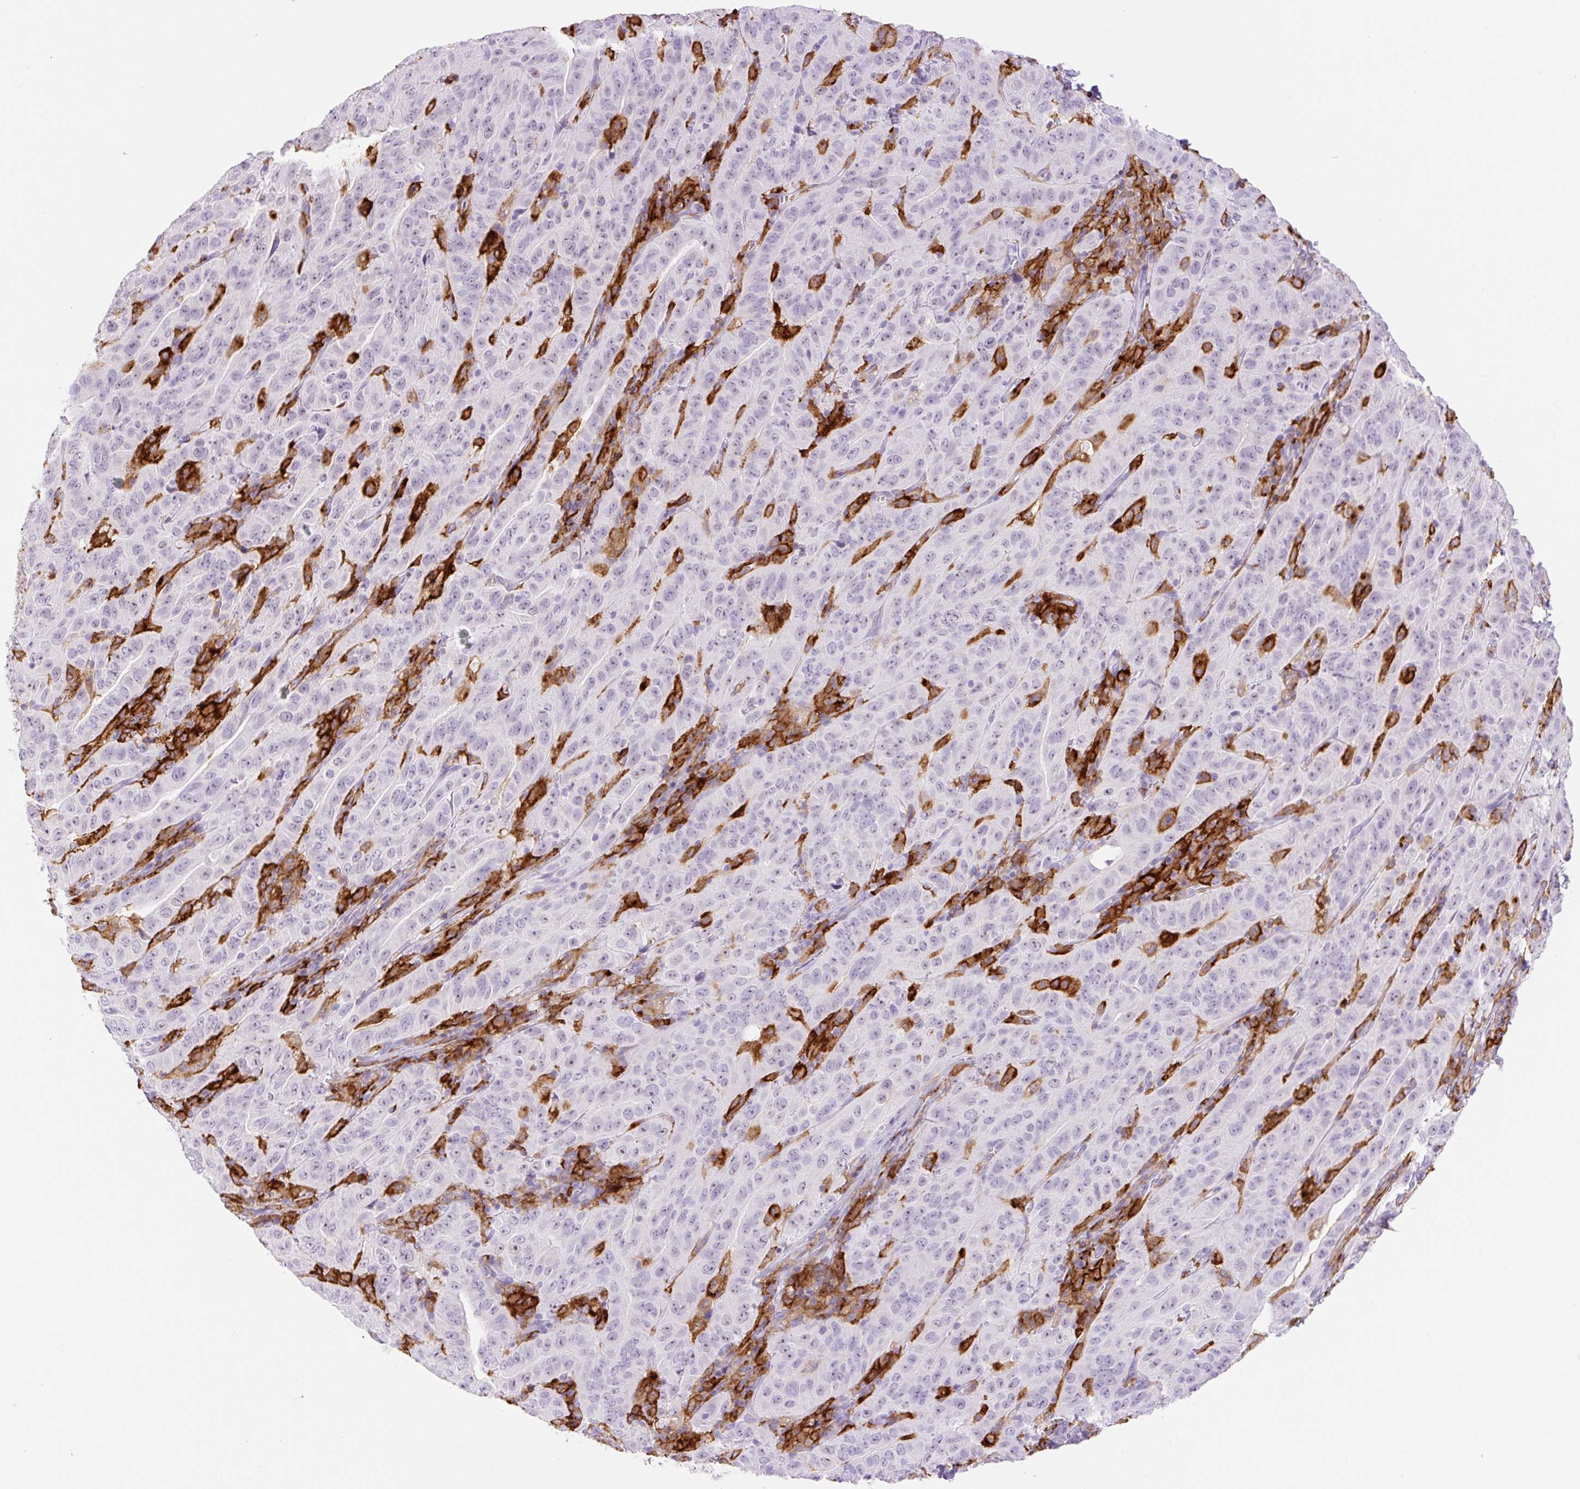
{"staining": {"intensity": "negative", "quantity": "none", "location": "none"}, "tissue": "pancreatic cancer", "cell_type": "Tumor cells", "image_type": "cancer", "snomed": [{"axis": "morphology", "description": "Adenocarcinoma, NOS"}, {"axis": "topography", "description": "Pancreas"}], "caption": "A photomicrograph of pancreatic cancer (adenocarcinoma) stained for a protein displays no brown staining in tumor cells.", "gene": "SIGLEC1", "patient": {"sex": "male", "age": 63}}